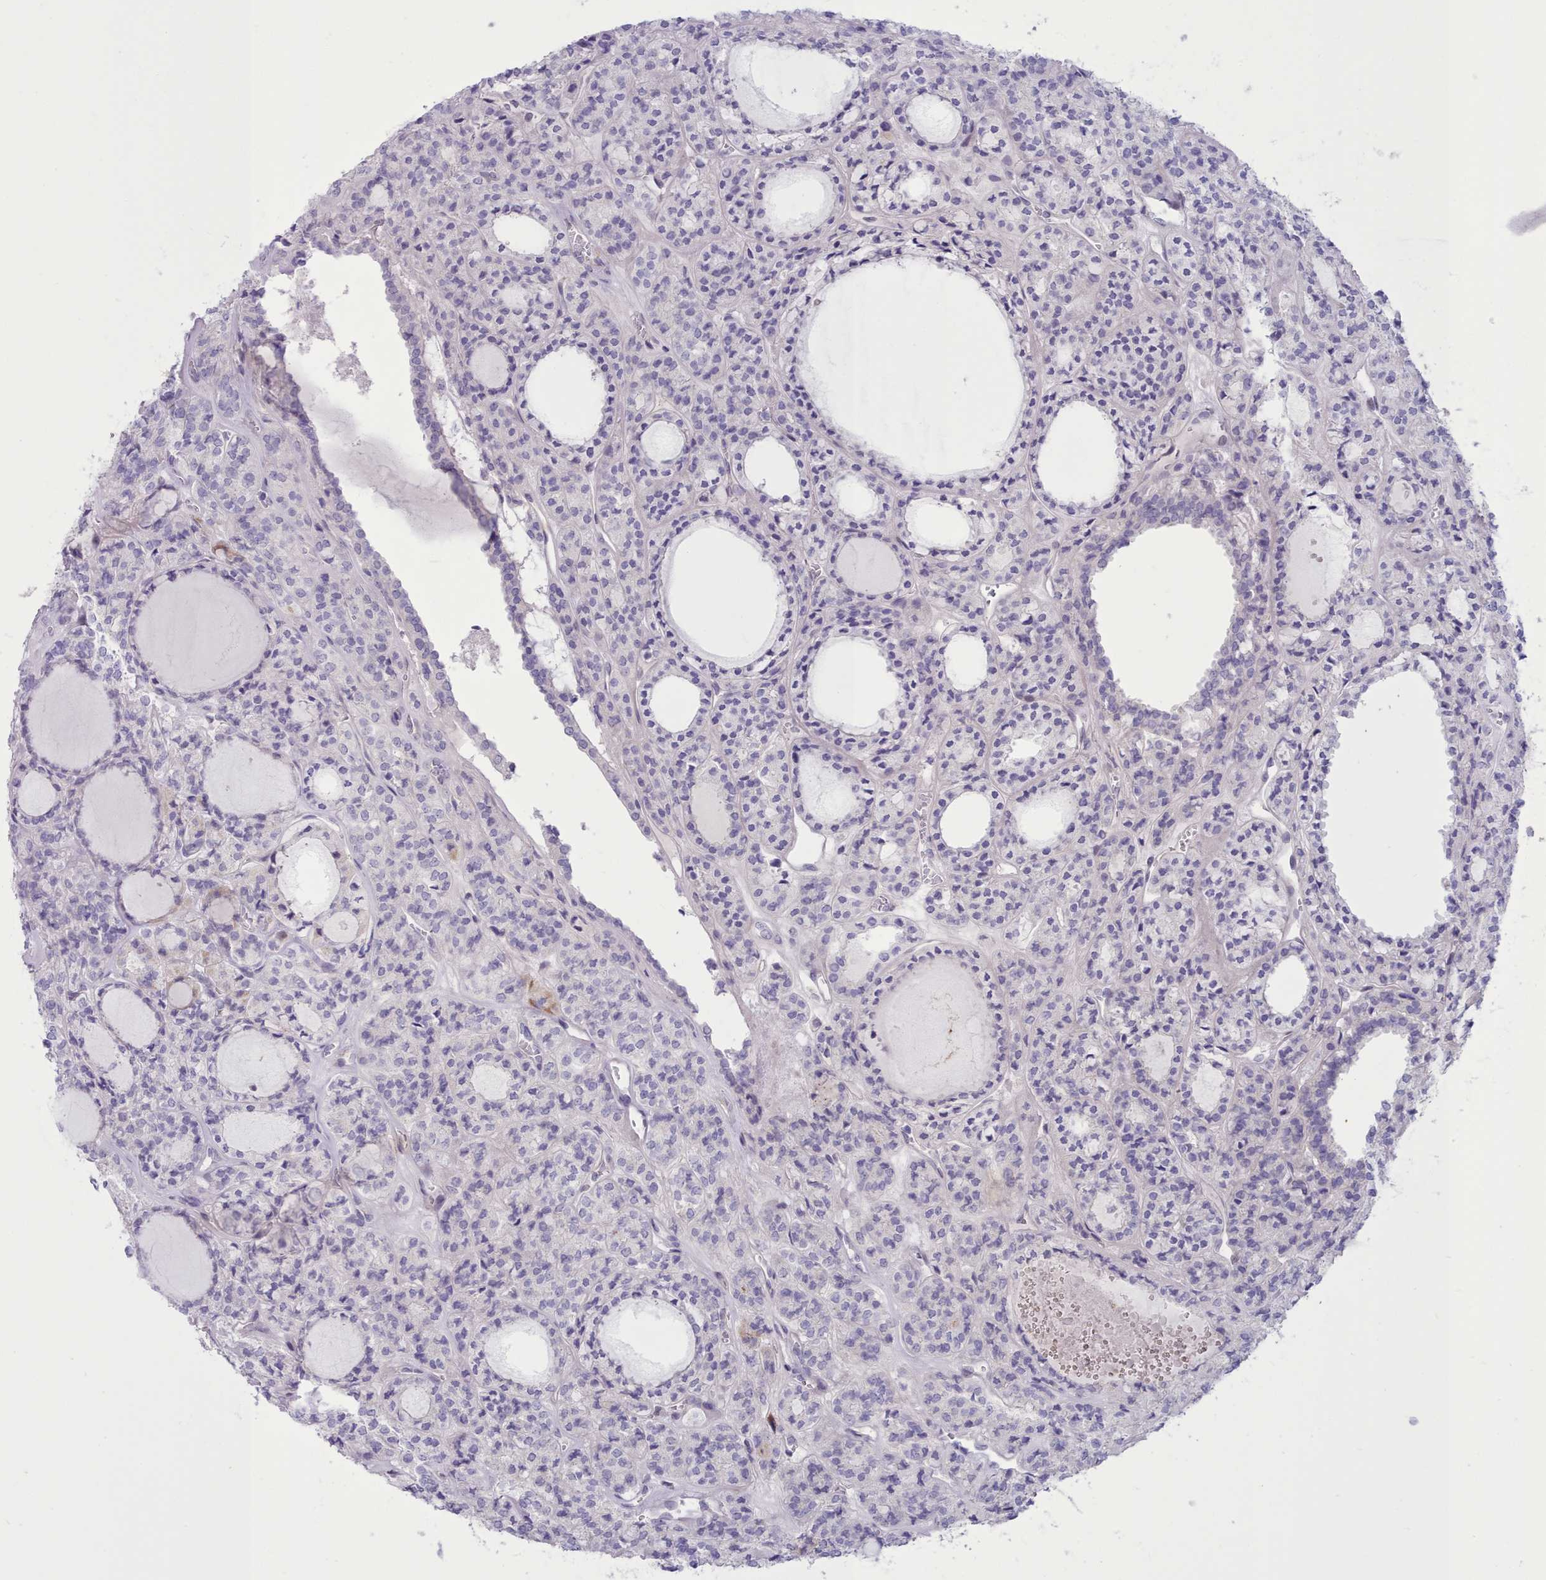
{"staining": {"intensity": "negative", "quantity": "none", "location": "none"}, "tissue": "thyroid cancer", "cell_type": "Tumor cells", "image_type": "cancer", "snomed": [{"axis": "morphology", "description": "Follicular adenoma carcinoma, NOS"}, {"axis": "topography", "description": "Thyroid gland"}], "caption": "Protein analysis of thyroid follicular adenoma carcinoma displays no significant positivity in tumor cells.", "gene": "TMEM253", "patient": {"sex": "female", "age": 63}}